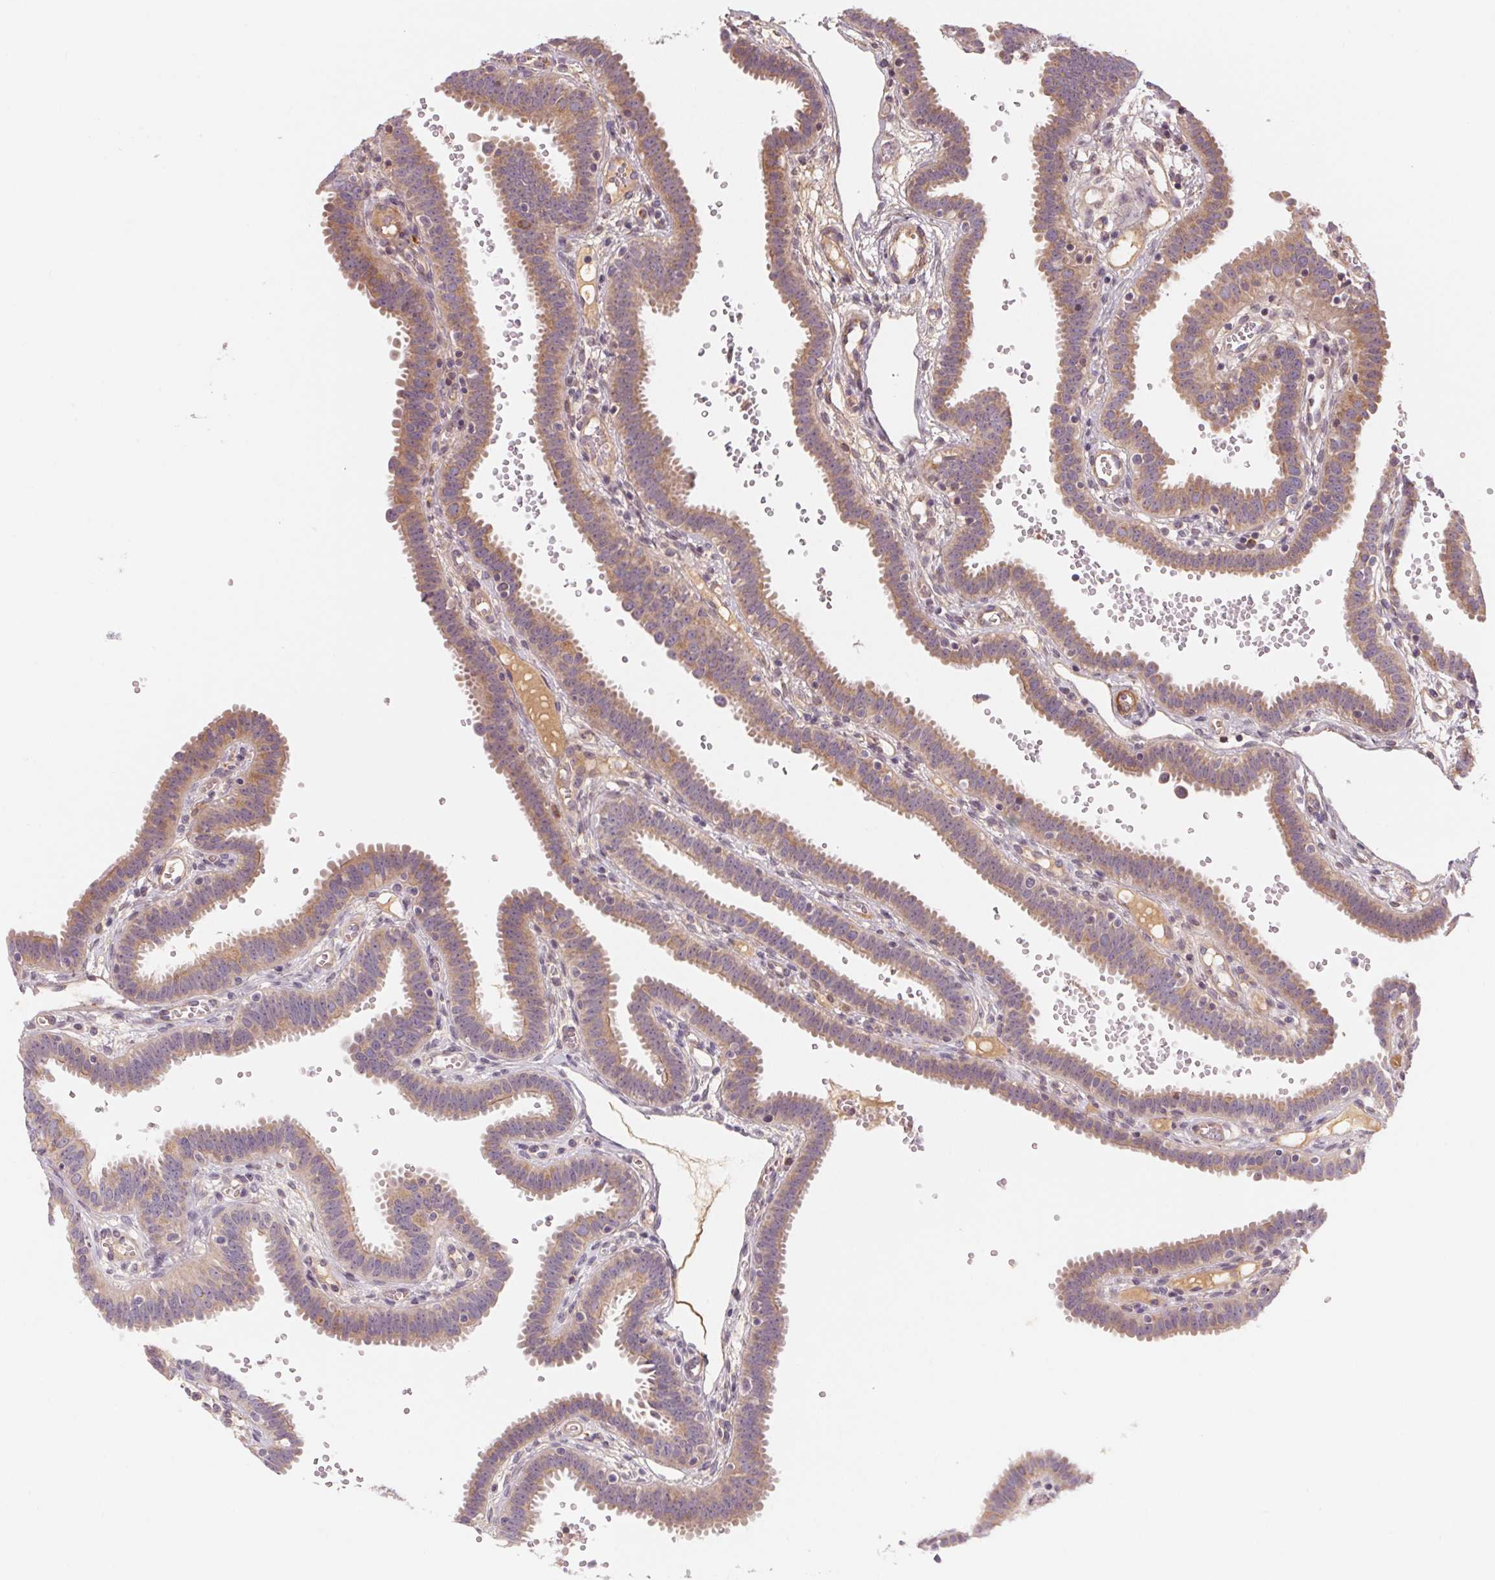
{"staining": {"intensity": "weak", "quantity": ">75%", "location": "cytoplasmic/membranous"}, "tissue": "fallopian tube", "cell_type": "Glandular cells", "image_type": "normal", "snomed": [{"axis": "morphology", "description": "Normal tissue, NOS"}, {"axis": "topography", "description": "Fallopian tube"}], "caption": "Fallopian tube stained with DAB immunohistochemistry (IHC) reveals low levels of weak cytoplasmic/membranous staining in about >75% of glandular cells.", "gene": "CCDC112", "patient": {"sex": "female", "age": 37}}